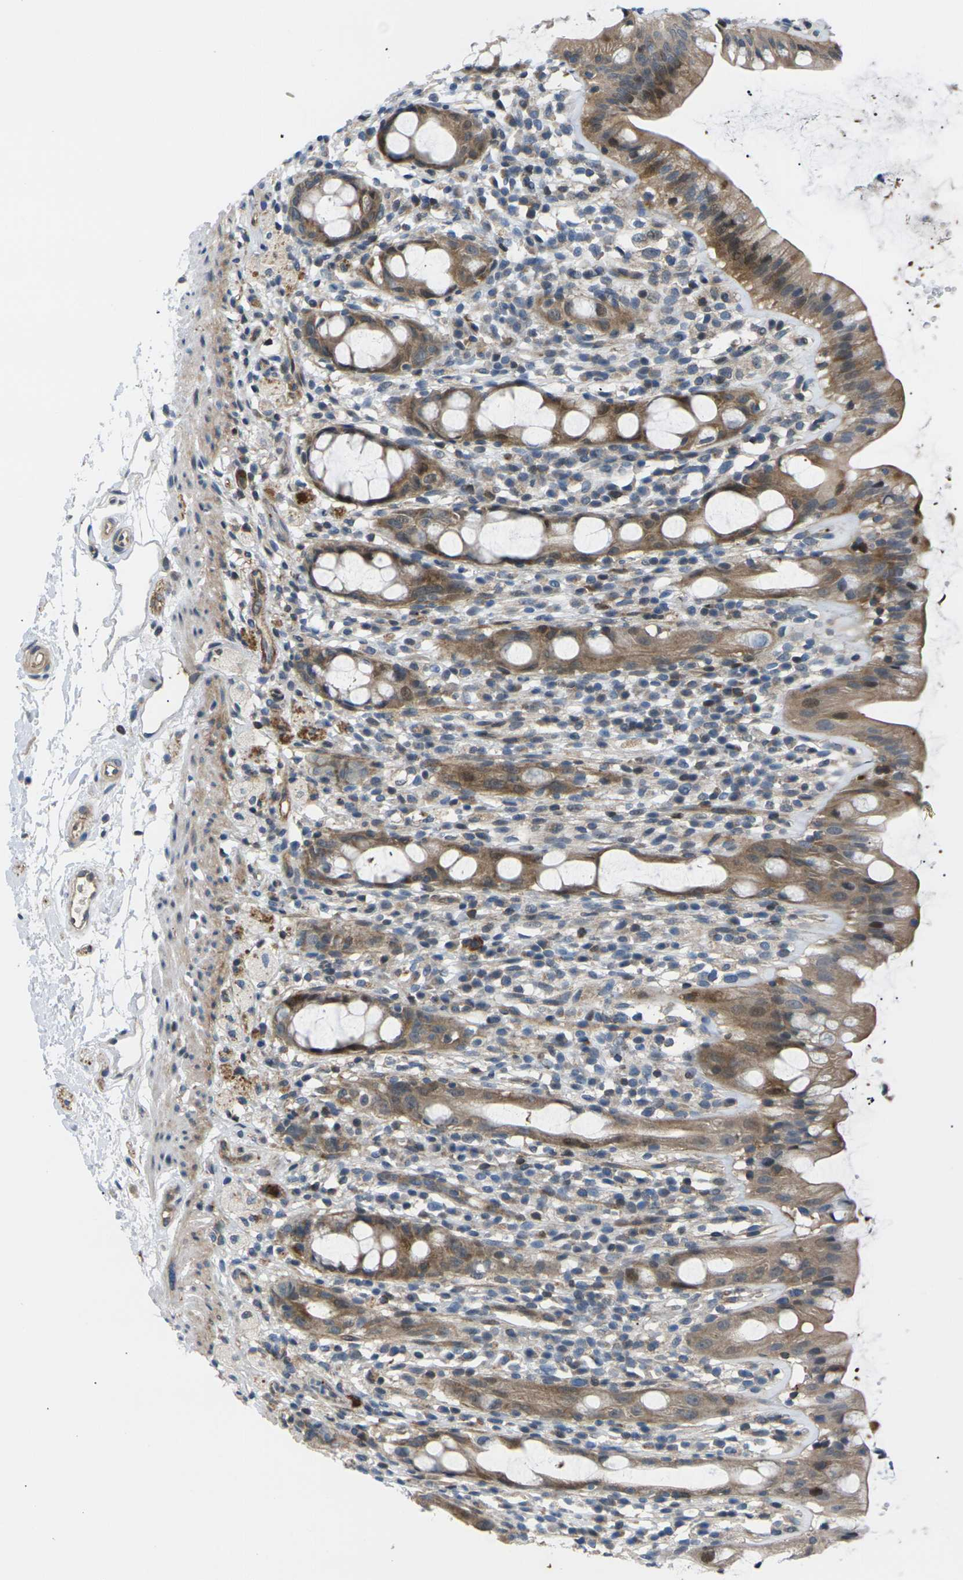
{"staining": {"intensity": "moderate", "quantity": ">75%", "location": "cytoplasmic/membranous"}, "tissue": "rectum", "cell_type": "Glandular cells", "image_type": "normal", "snomed": [{"axis": "morphology", "description": "Normal tissue, NOS"}, {"axis": "topography", "description": "Rectum"}], "caption": "Immunohistochemical staining of benign human rectum exhibits >75% levels of moderate cytoplasmic/membranous protein staining in about >75% of glandular cells.", "gene": "RPS6KA3", "patient": {"sex": "male", "age": 44}}